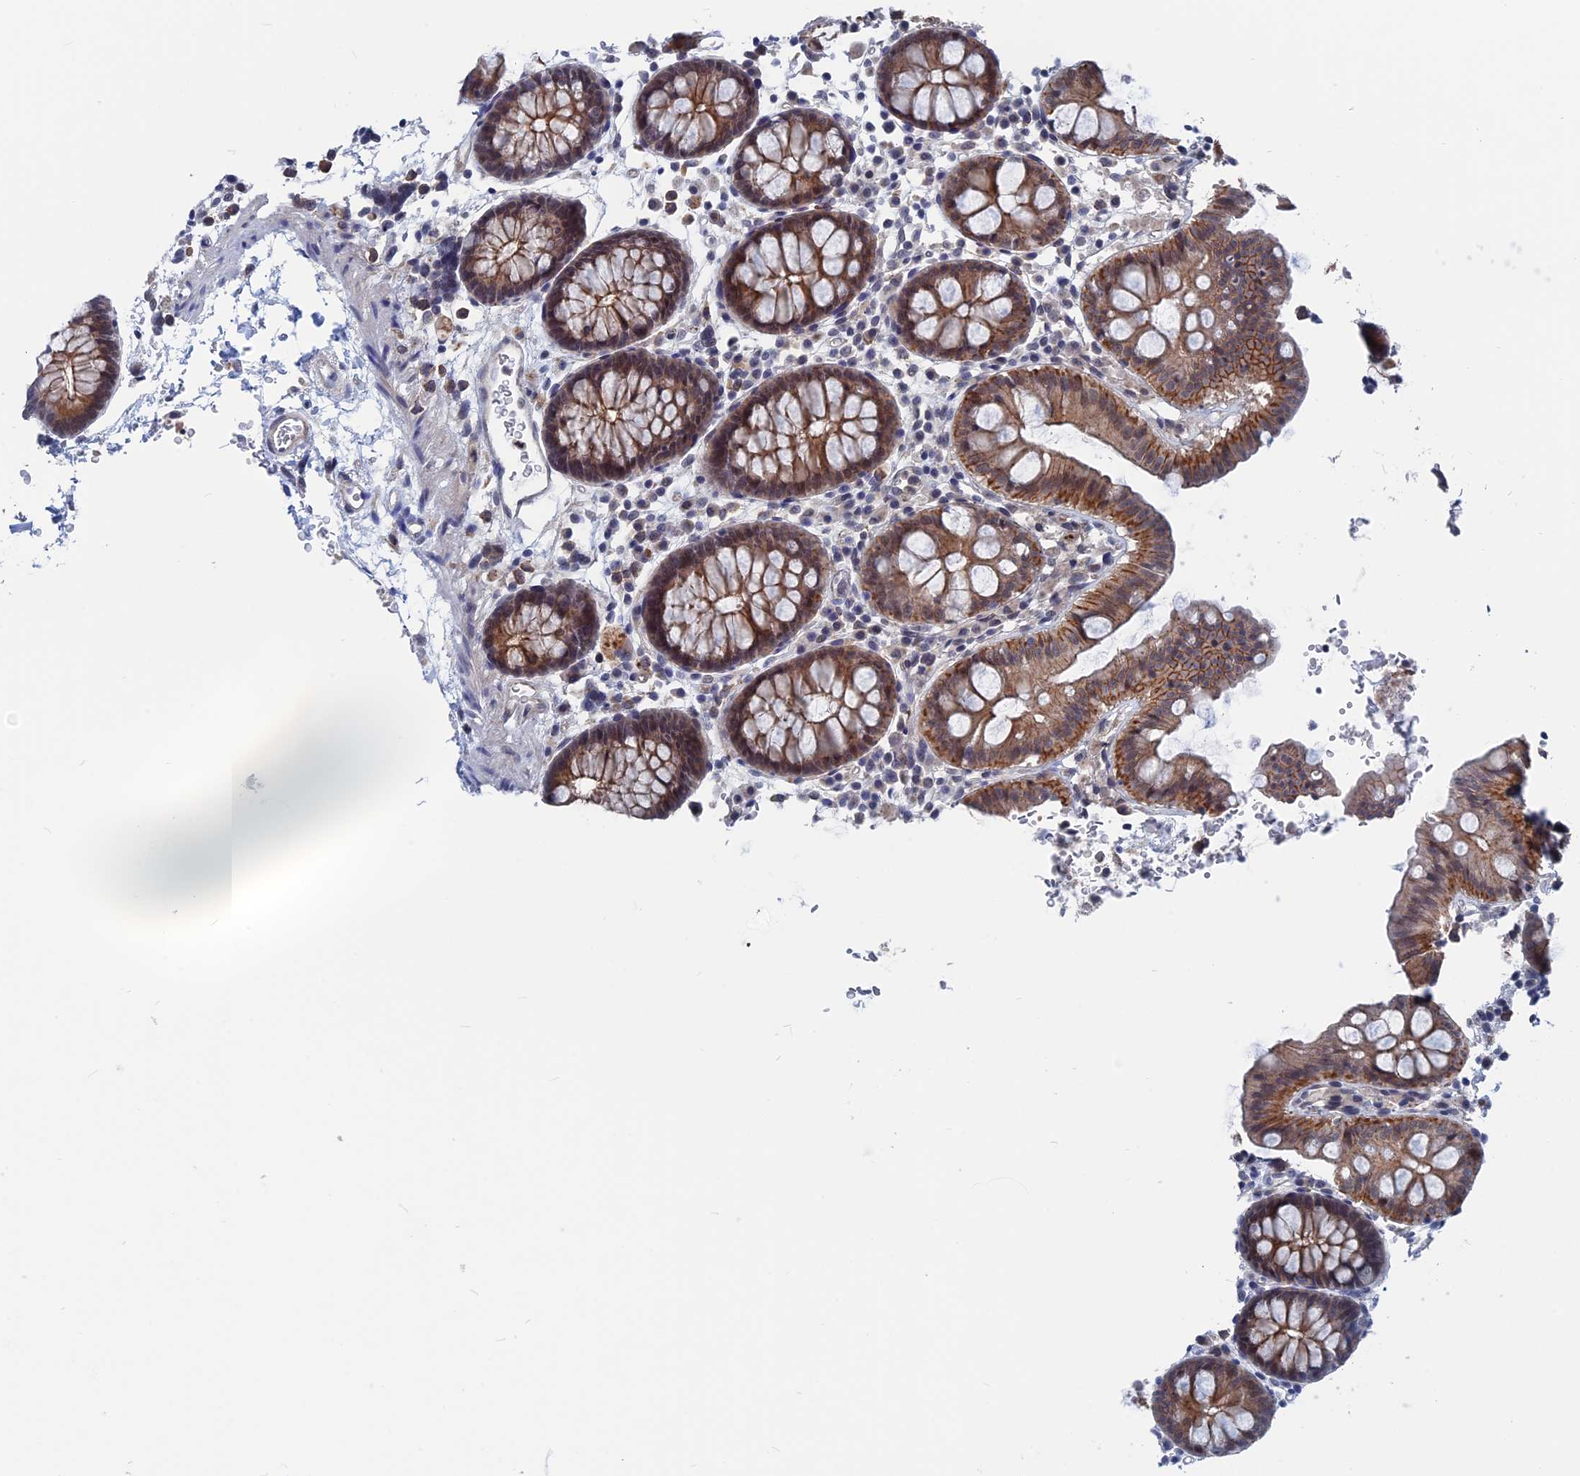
{"staining": {"intensity": "negative", "quantity": "none", "location": "none"}, "tissue": "colon", "cell_type": "Endothelial cells", "image_type": "normal", "snomed": [{"axis": "morphology", "description": "Normal tissue, NOS"}, {"axis": "topography", "description": "Colon"}], "caption": "This is an immunohistochemistry (IHC) photomicrograph of normal human colon. There is no staining in endothelial cells.", "gene": "MARCHF3", "patient": {"sex": "male", "age": 75}}